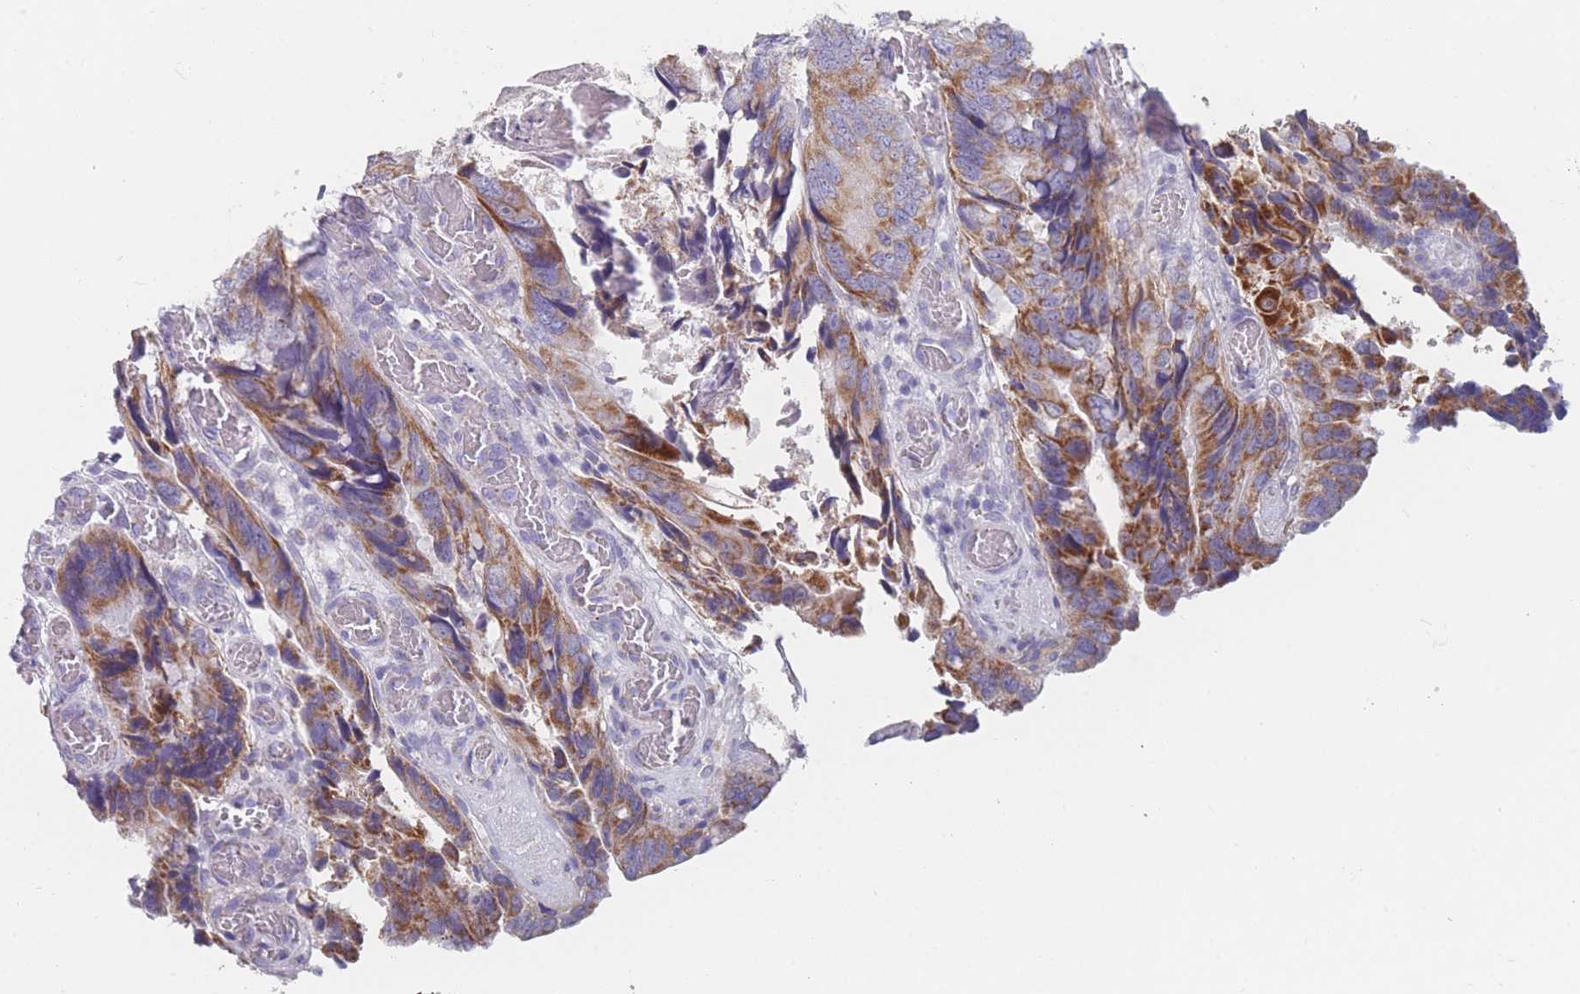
{"staining": {"intensity": "moderate", "quantity": ">75%", "location": "cytoplasmic/membranous"}, "tissue": "colorectal cancer", "cell_type": "Tumor cells", "image_type": "cancer", "snomed": [{"axis": "morphology", "description": "Adenocarcinoma, NOS"}, {"axis": "topography", "description": "Colon"}], "caption": "Immunohistochemical staining of human adenocarcinoma (colorectal) displays medium levels of moderate cytoplasmic/membranous protein expression in approximately >75% of tumor cells.", "gene": "MRPS14", "patient": {"sex": "male", "age": 84}}